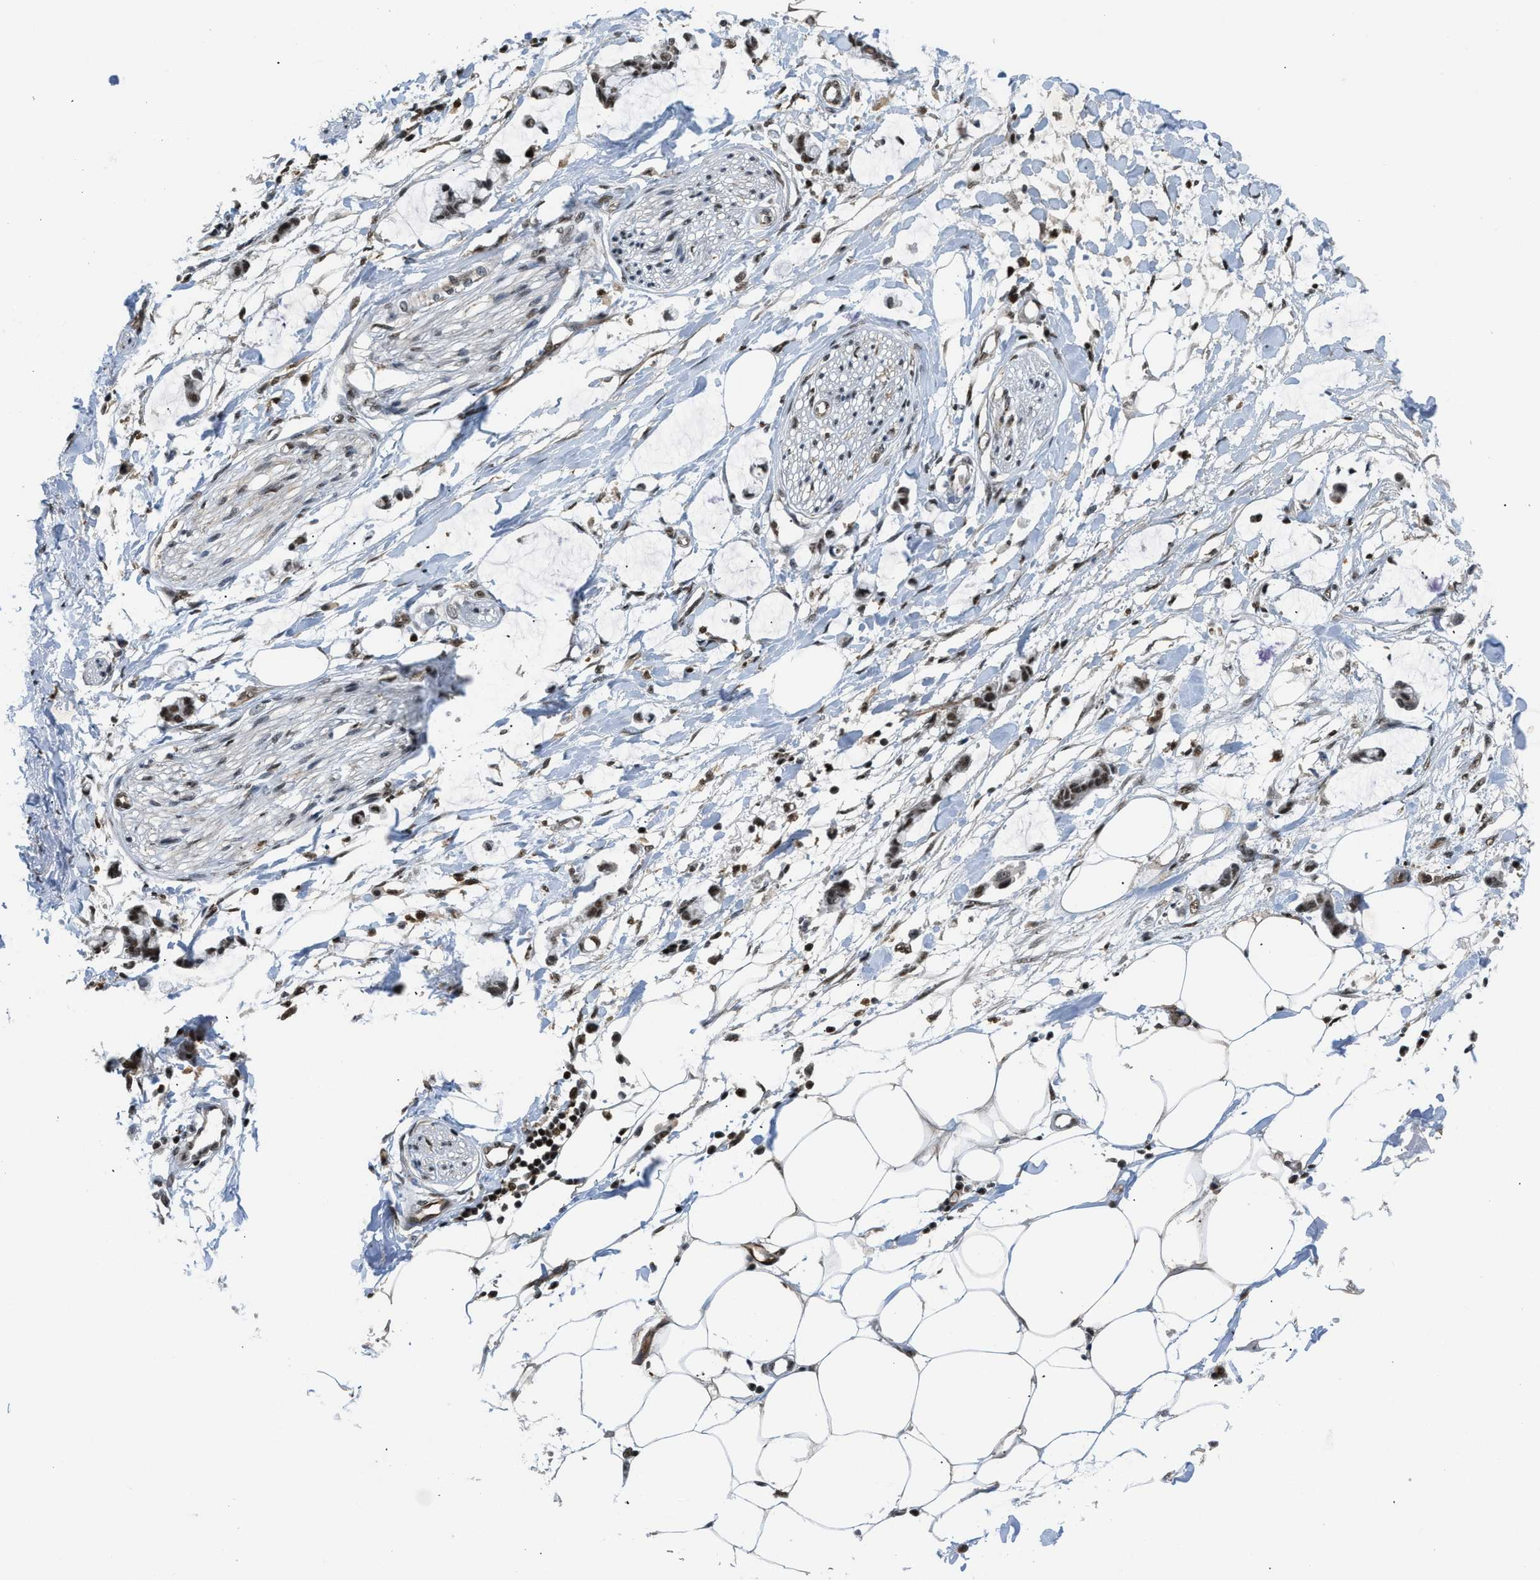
{"staining": {"intensity": "weak", "quantity": ">75%", "location": "cytoplasmic/membranous,nuclear"}, "tissue": "adipose tissue", "cell_type": "Adipocytes", "image_type": "normal", "snomed": [{"axis": "morphology", "description": "Normal tissue, NOS"}, {"axis": "morphology", "description": "Adenocarcinoma, NOS"}, {"axis": "topography", "description": "Colon"}, {"axis": "topography", "description": "Peripheral nerve tissue"}], "caption": "Adipose tissue stained with IHC reveals weak cytoplasmic/membranous,nuclear staining in about >75% of adipocytes.", "gene": "E2F1", "patient": {"sex": "male", "age": 14}}